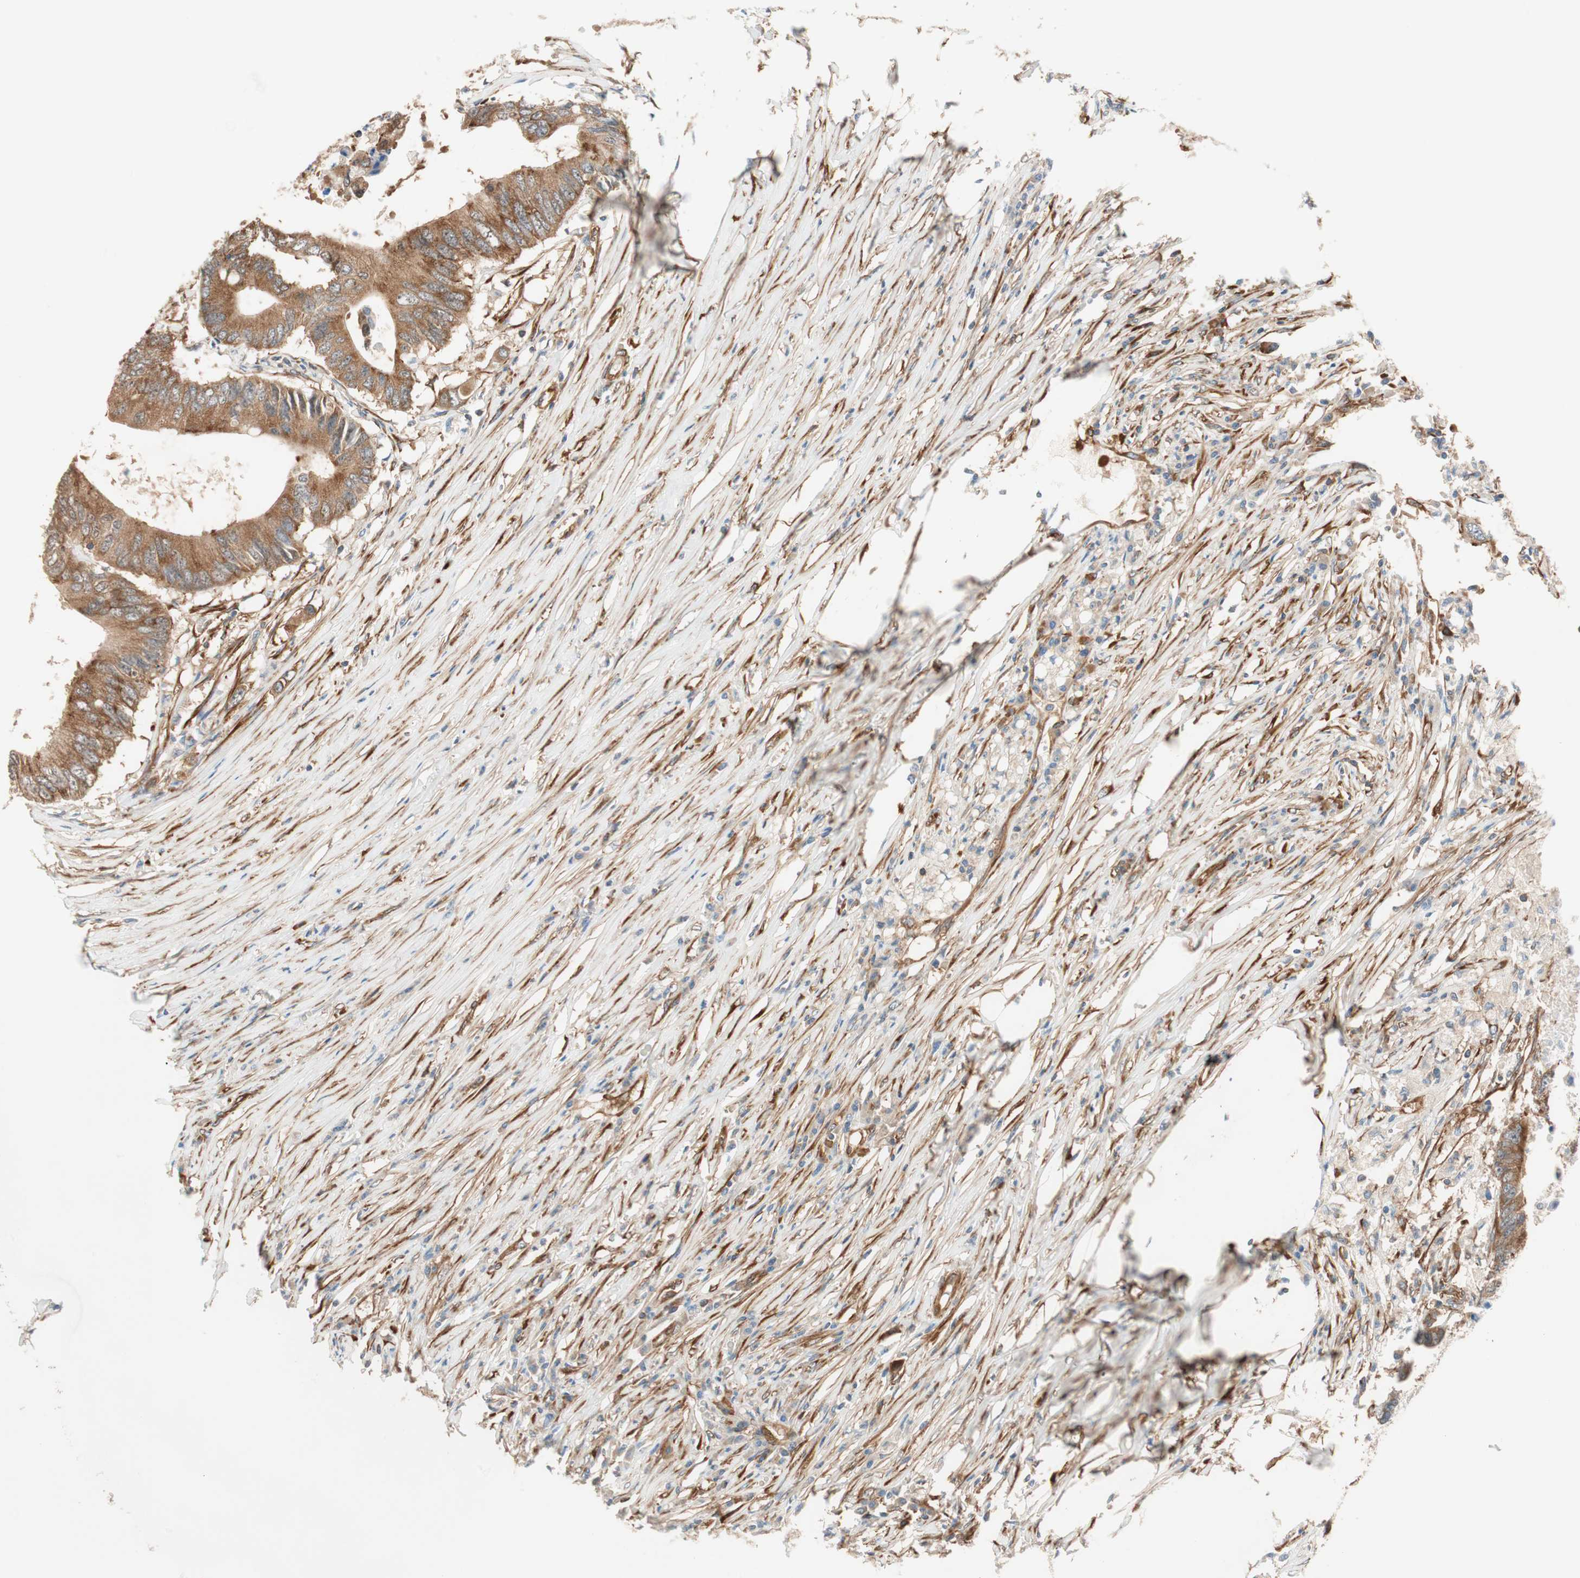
{"staining": {"intensity": "moderate", "quantity": ">75%", "location": "cytoplasmic/membranous"}, "tissue": "colorectal cancer", "cell_type": "Tumor cells", "image_type": "cancer", "snomed": [{"axis": "morphology", "description": "Adenocarcinoma, NOS"}, {"axis": "topography", "description": "Colon"}], "caption": "Immunohistochemical staining of human colorectal cancer (adenocarcinoma) exhibits medium levels of moderate cytoplasmic/membranous protein expression in approximately >75% of tumor cells.", "gene": "WASL", "patient": {"sex": "male", "age": 71}}